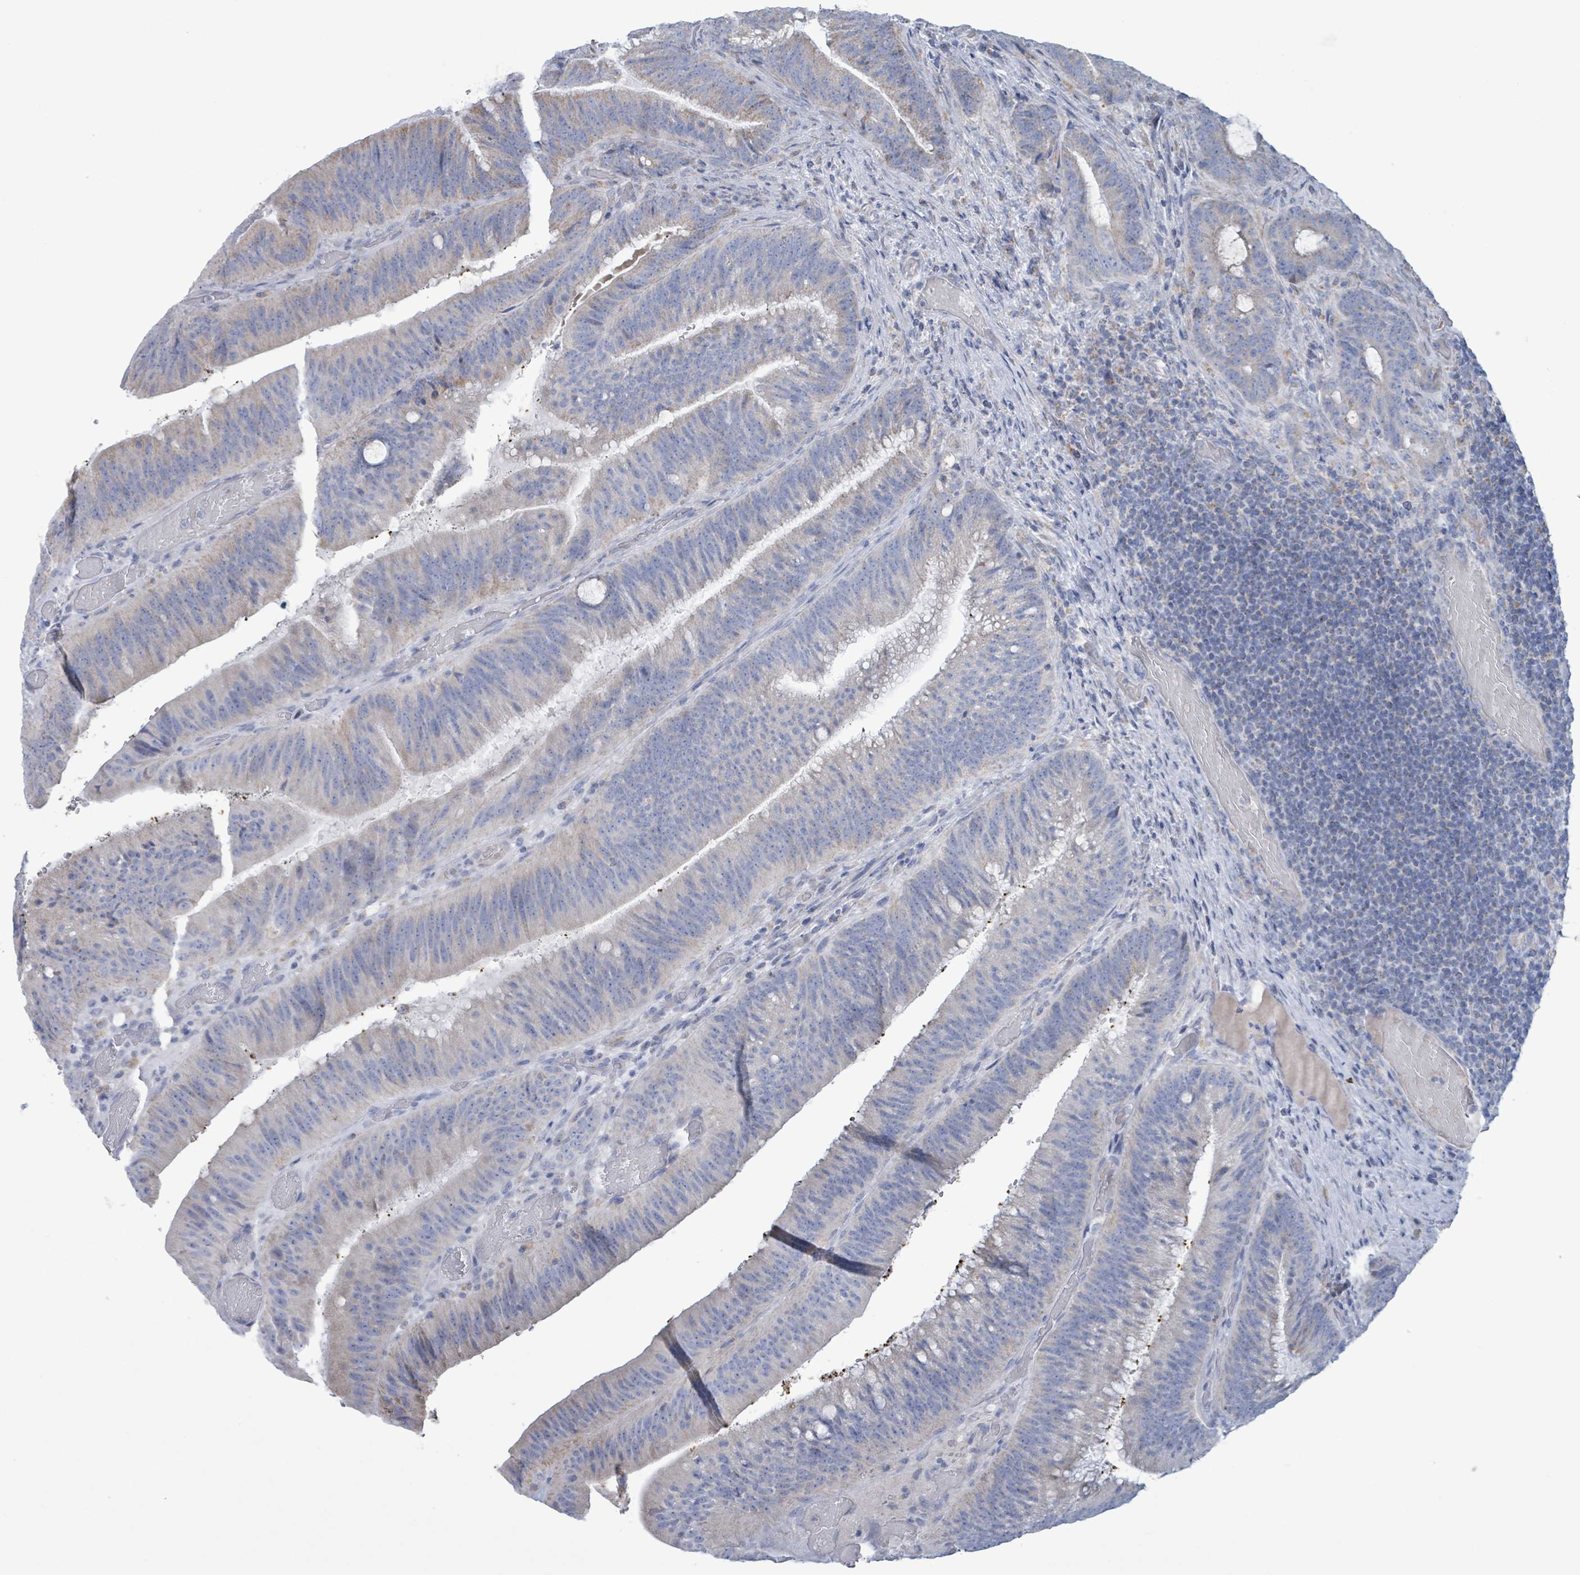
{"staining": {"intensity": "weak", "quantity": "<25%", "location": "cytoplasmic/membranous"}, "tissue": "colorectal cancer", "cell_type": "Tumor cells", "image_type": "cancer", "snomed": [{"axis": "morphology", "description": "Adenocarcinoma, NOS"}, {"axis": "topography", "description": "Colon"}], "caption": "Immunohistochemistry image of human colorectal cancer (adenocarcinoma) stained for a protein (brown), which reveals no expression in tumor cells.", "gene": "AKR1C4", "patient": {"sex": "female", "age": 43}}